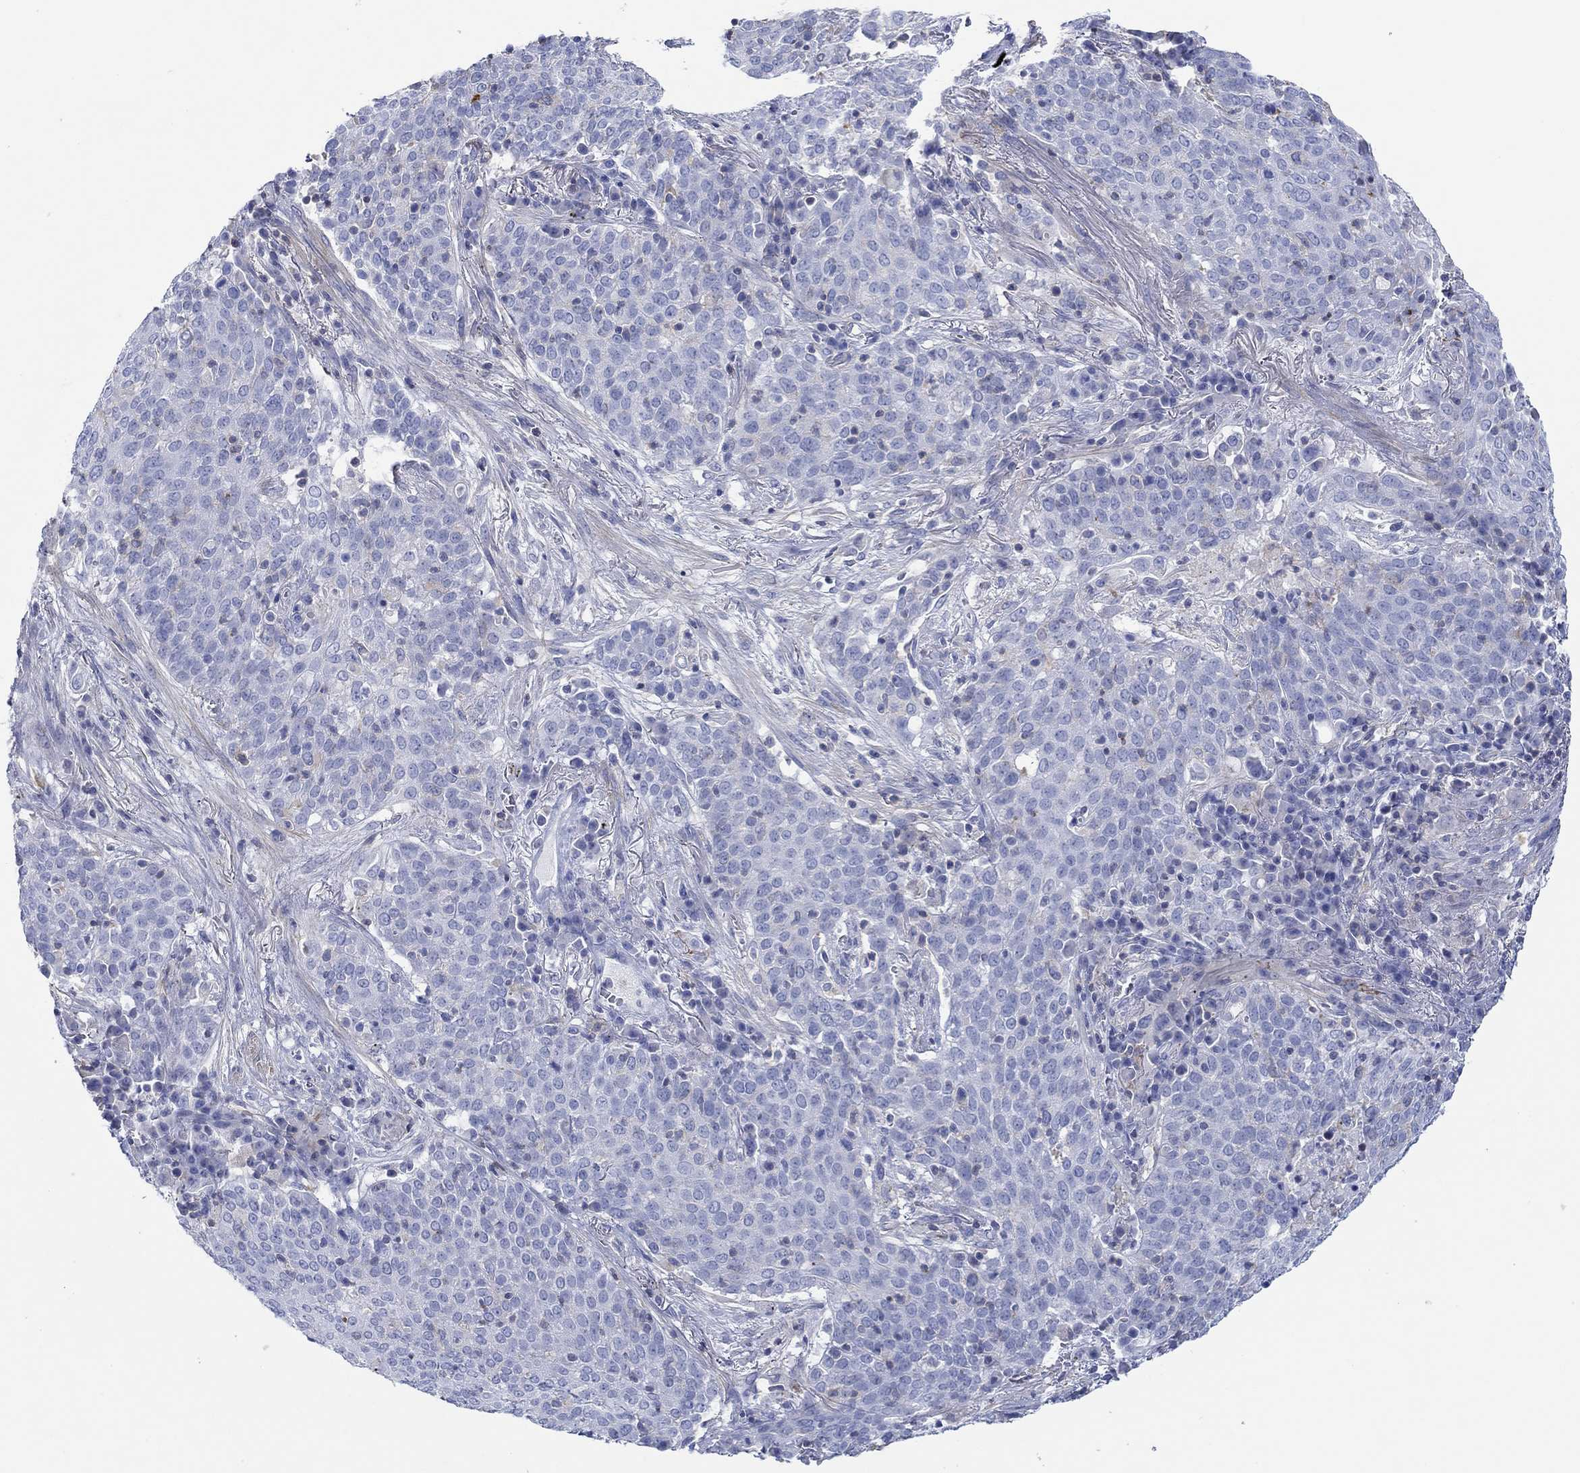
{"staining": {"intensity": "negative", "quantity": "none", "location": "none"}, "tissue": "lung cancer", "cell_type": "Tumor cells", "image_type": "cancer", "snomed": [{"axis": "morphology", "description": "Squamous cell carcinoma, NOS"}, {"axis": "topography", "description": "Lung"}], "caption": "Lung cancer (squamous cell carcinoma) stained for a protein using immunohistochemistry (IHC) demonstrates no positivity tumor cells.", "gene": "PPIL6", "patient": {"sex": "male", "age": 82}}